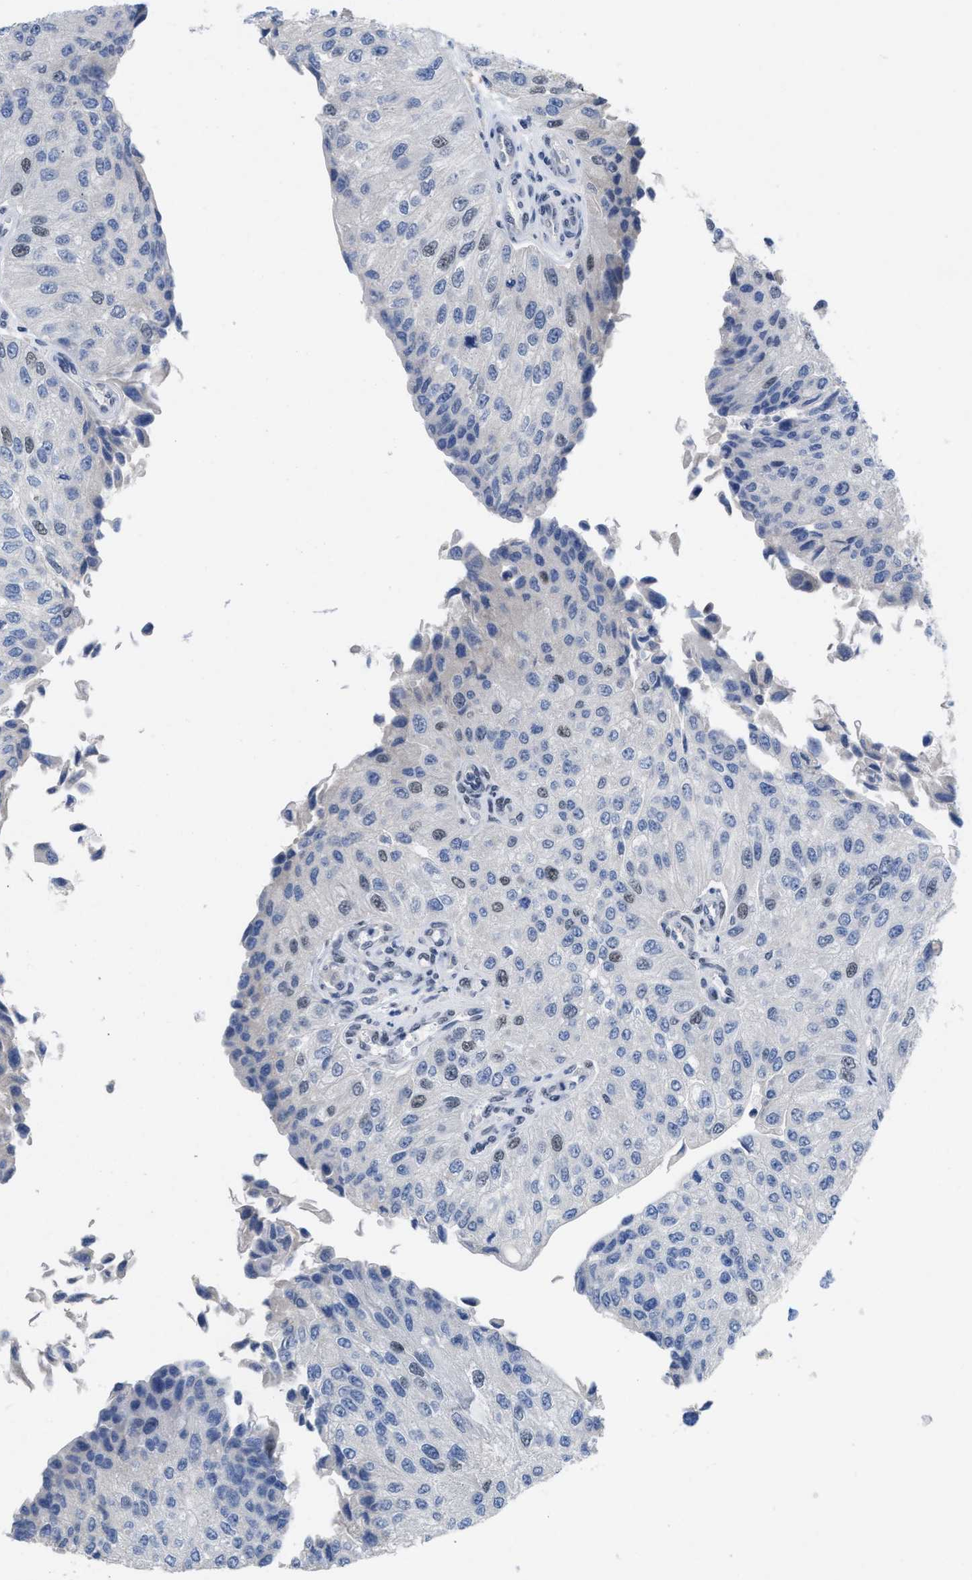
{"staining": {"intensity": "weak", "quantity": "<25%", "location": "nuclear"}, "tissue": "urothelial cancer", "cell_type": "Tumor cells", "image_type": "cancer", "snomed": [{"axis": "morphology", "description": "Urothelial carcinoma, High grade"}, {"axis": "topography", "description": "Kidney"}, {"axis": "topography", "description": "Urinary bladder"}], "caption": "IHC photomicrograph of human urothelial cancer stained for a protein (brown), which displays no expression in tumor cells. (DAB IHC with hematoxylin counter stain).", "gene": "GGNBP2", "patient": {"sex": "male", "age": 77}}